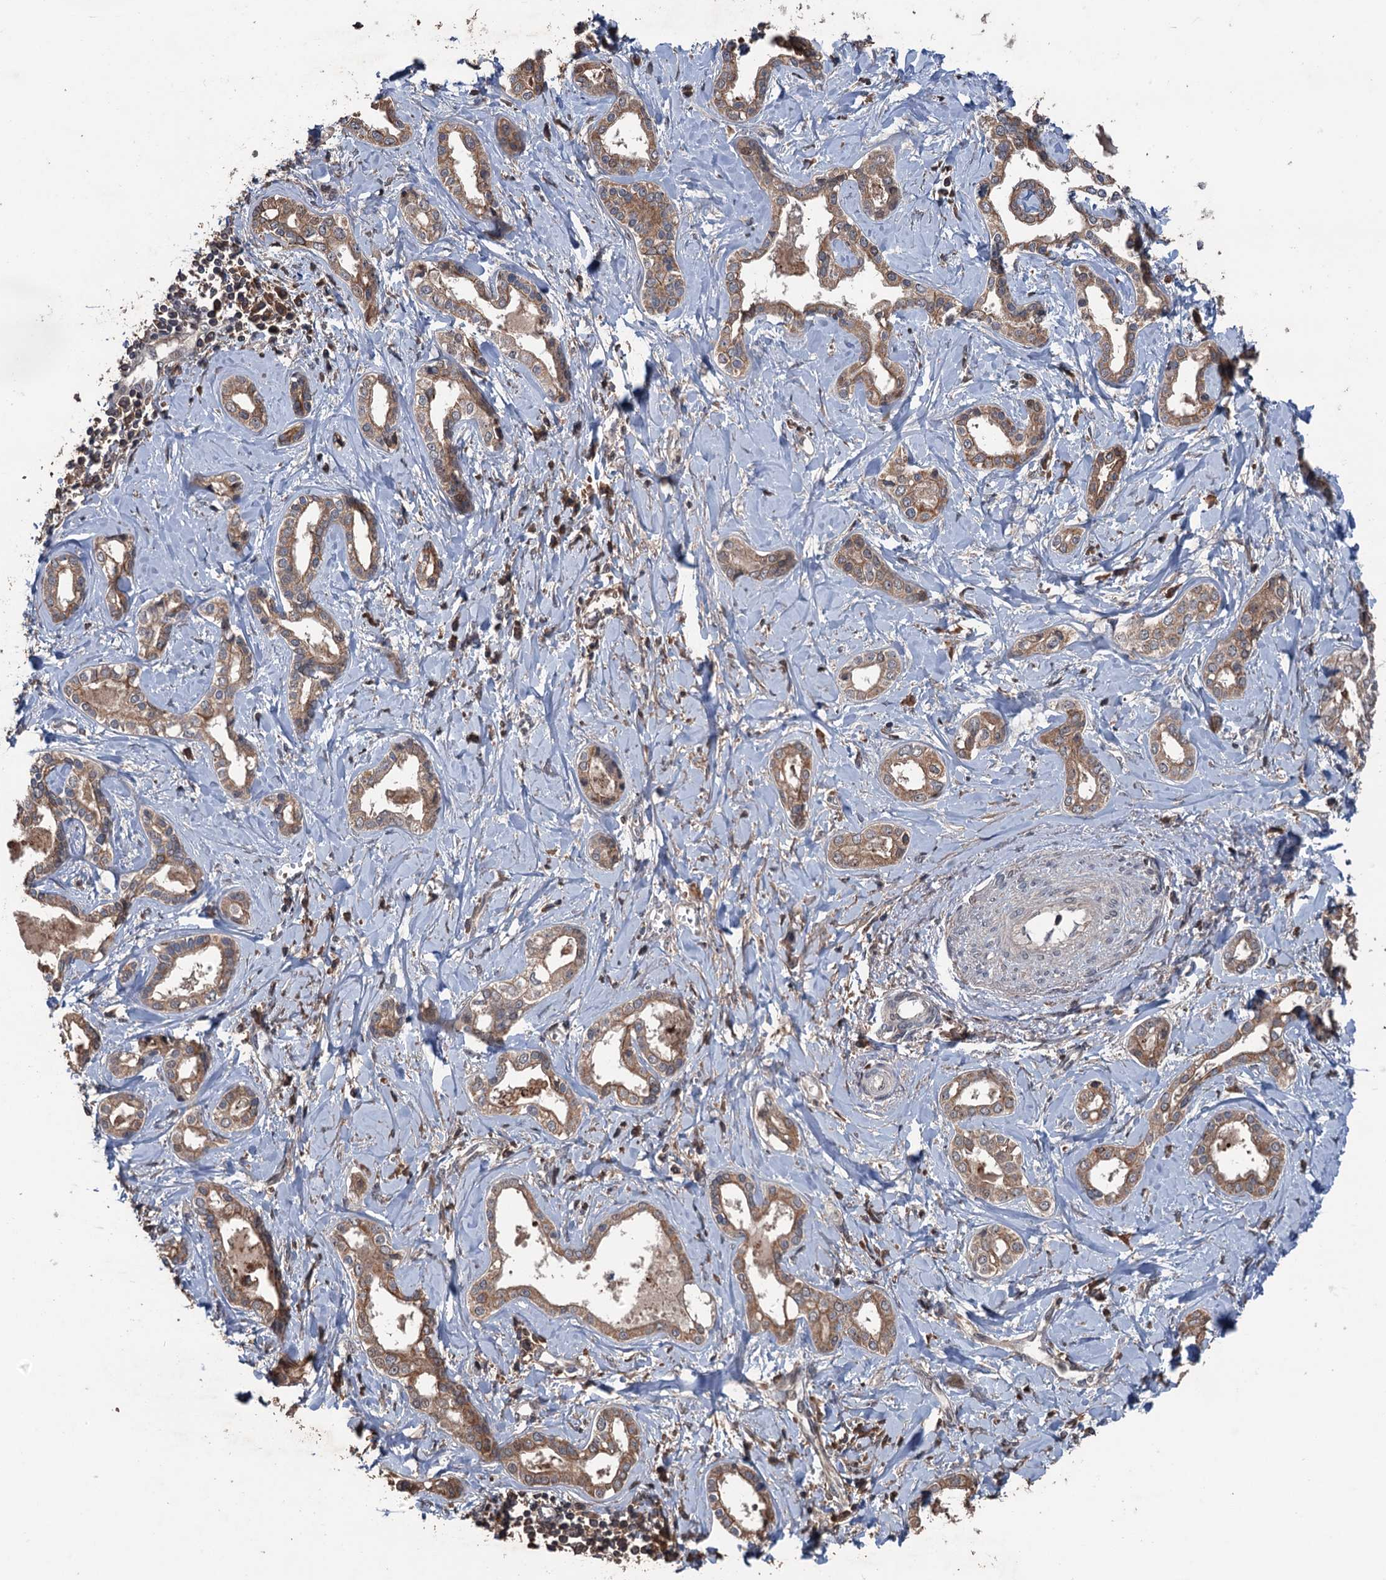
{"staining": {"intensity": "moderate", "quantity": ">75%", "location": "cytoplasmic/membranous"}, "tissue": "liver cancer", "cell_type": "Tumor cells", "image_type": "cancer", "snomed": [{"axis": "morphology", "description": "Carcinoma, Hepatocellular, NOS"}, {"axis": "topography", "description": "Liver"}], "caption": "Hepatocellular carcinoma (liver) stained for a protein (brown) displays moderate cytoplasmic/membranous positive staining in approximately >75% of tumor cells.", "gene": "ZNF438", "patient": {"sex": "female", "age": 73}}